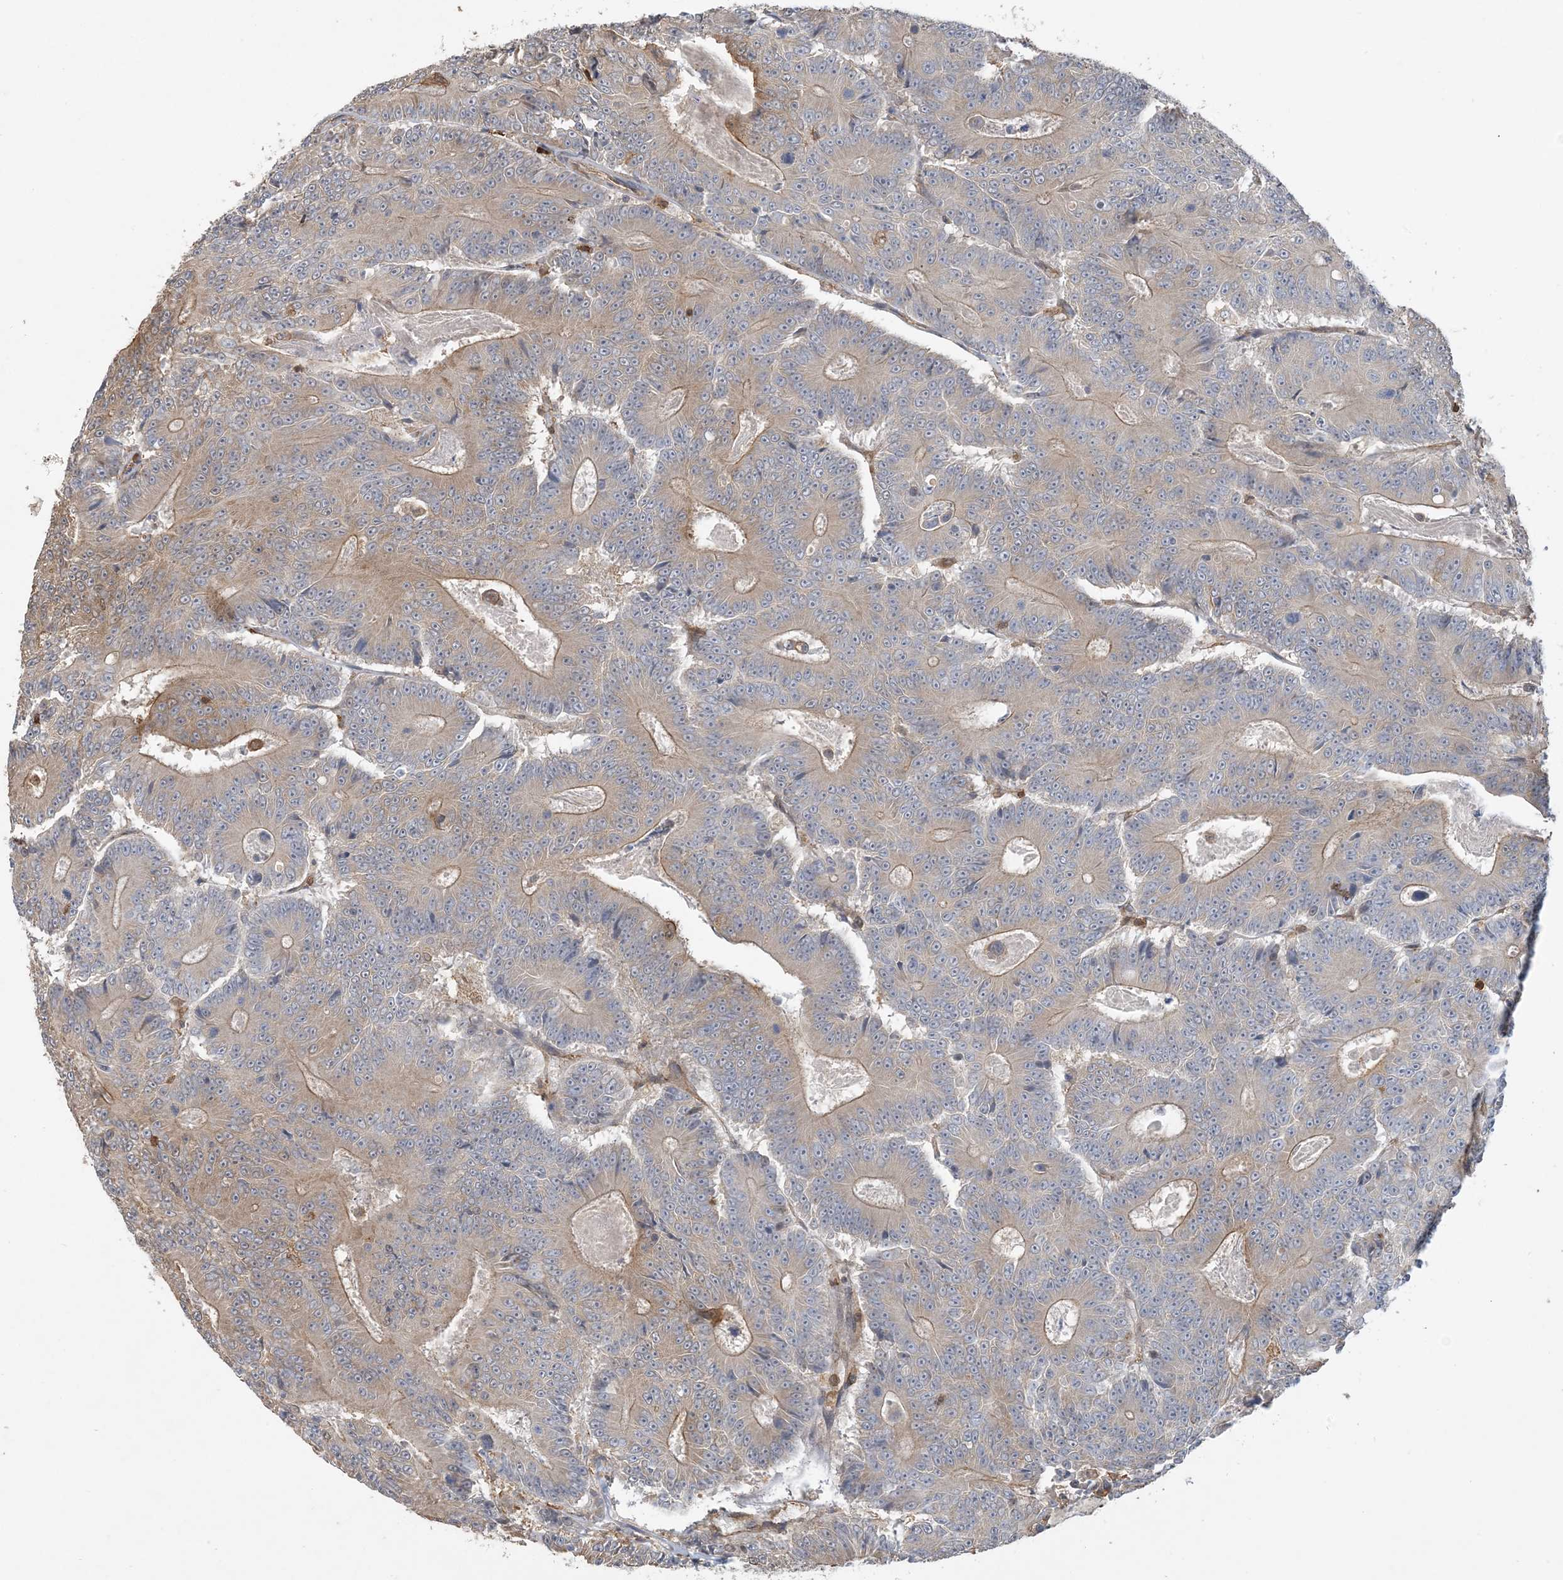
{"staining": {"intensity": "weak", "quantity": "25%-75%", "location": "cytoplasmic/membranous"}, "tissue": "colorectal cancer", "cell_type": "Tumor cells", "image_type": "cancer", "snomed": [{"axis": "morphology", "description": "Adenocarcinoma, NOS"}, {"axis": "topography", "description": "Colon"}], "caption": "Protein expression analysis of human colorectal cancer (adenocarcinoma) reveals weak cytoplasmic/membranous positivity in about 25%-75% of tumor cells.", "gene": "TMSB4X", "patient": {"sex": "male", "age": 83}}